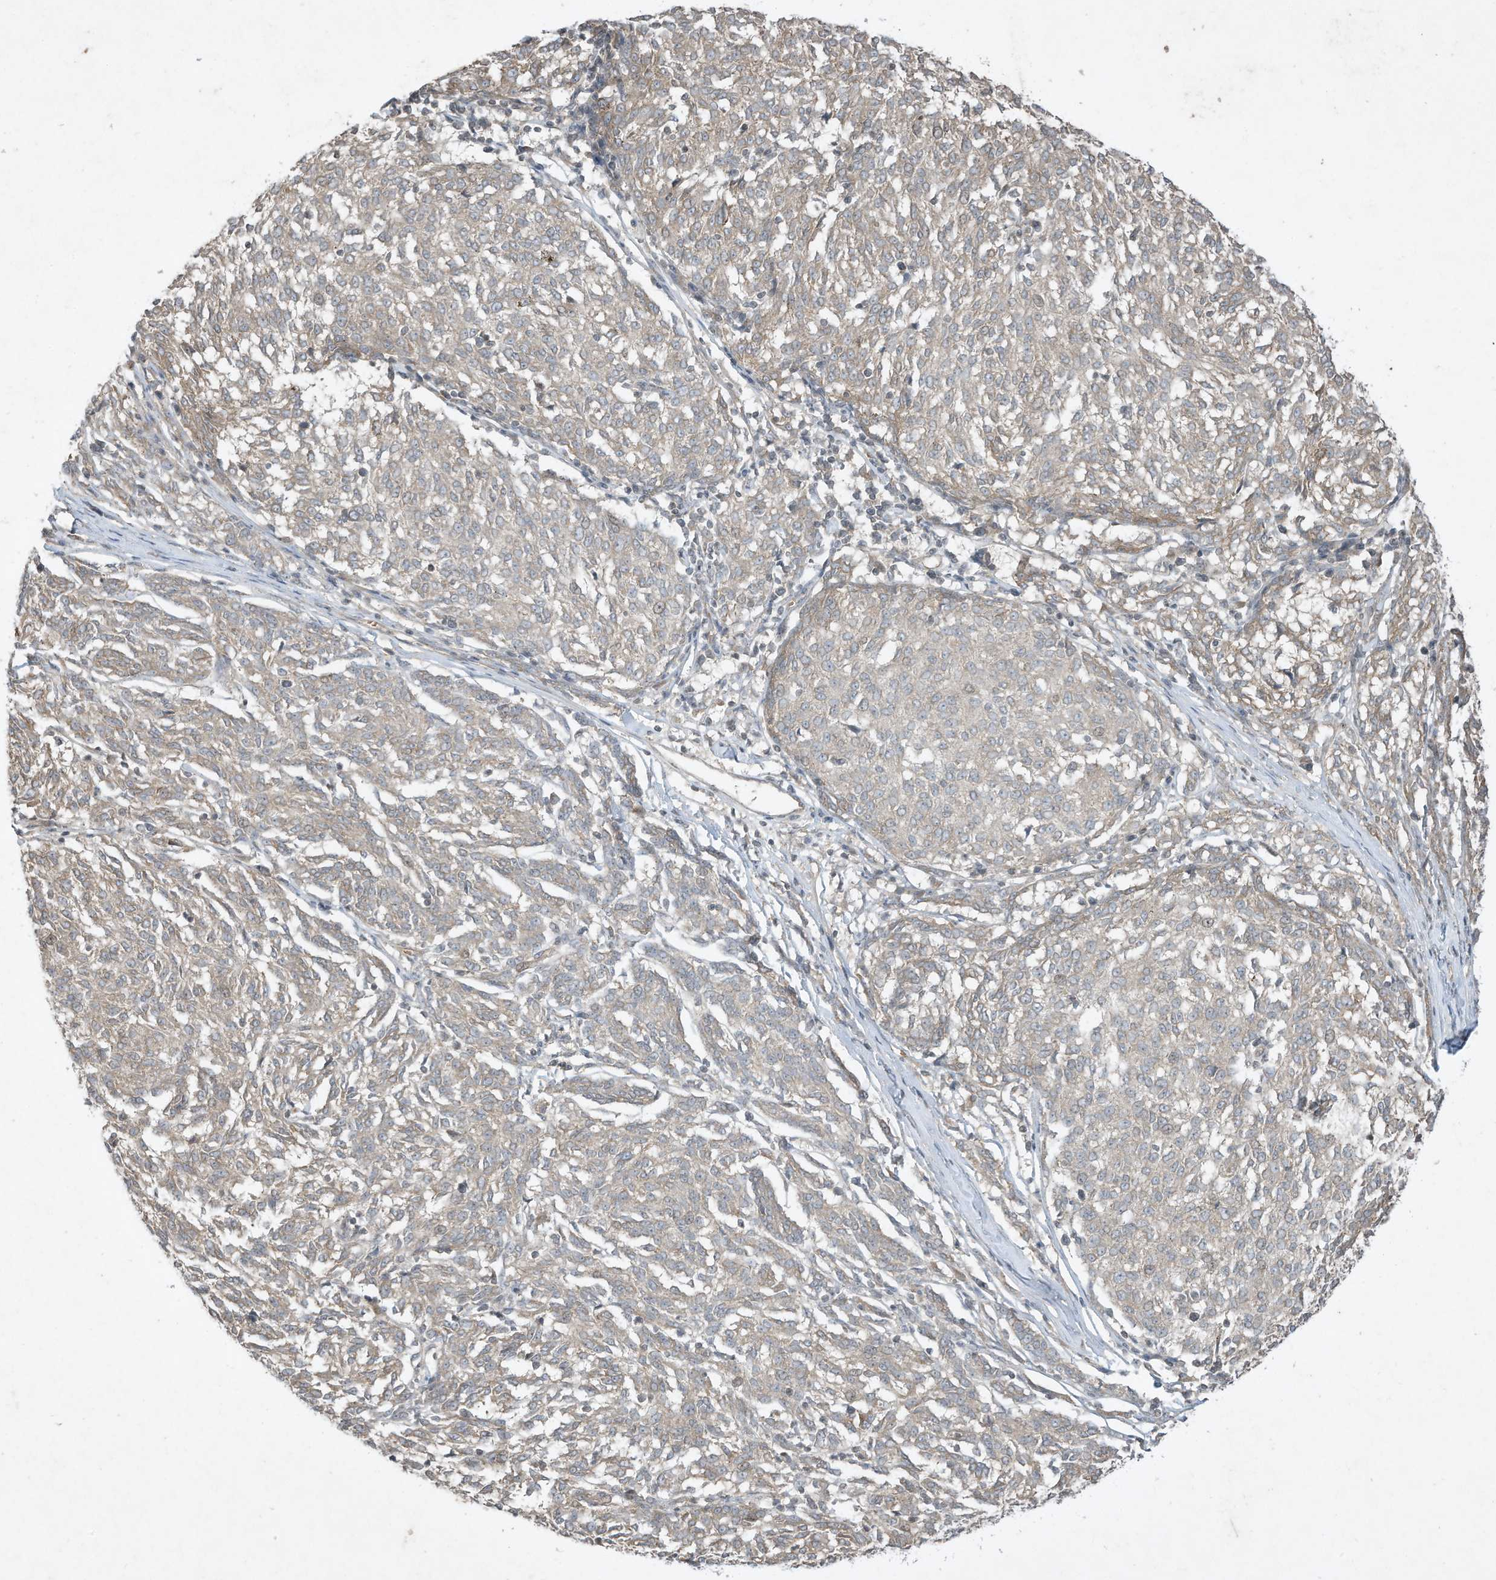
{"staining": {"intensity": "weak", "quantity": "<25%", "location": "cytoplasmic/membranous"}, "tissue": "melanoma", "cell_type": "Tumor cells", "image_type": "cancer", "snomed": [{"axis": "morphology", "description": "Malignant melanoma, NOS"}, {"axis": "topography", "description": "Skin"}], "caption": "The immunohistochemistry (IHC) histopathology image has no significant expression in tumor cells of malignant melanoma tissue.", "gene": "MATN2", "patient": {"sex": "female", "age": 72}}